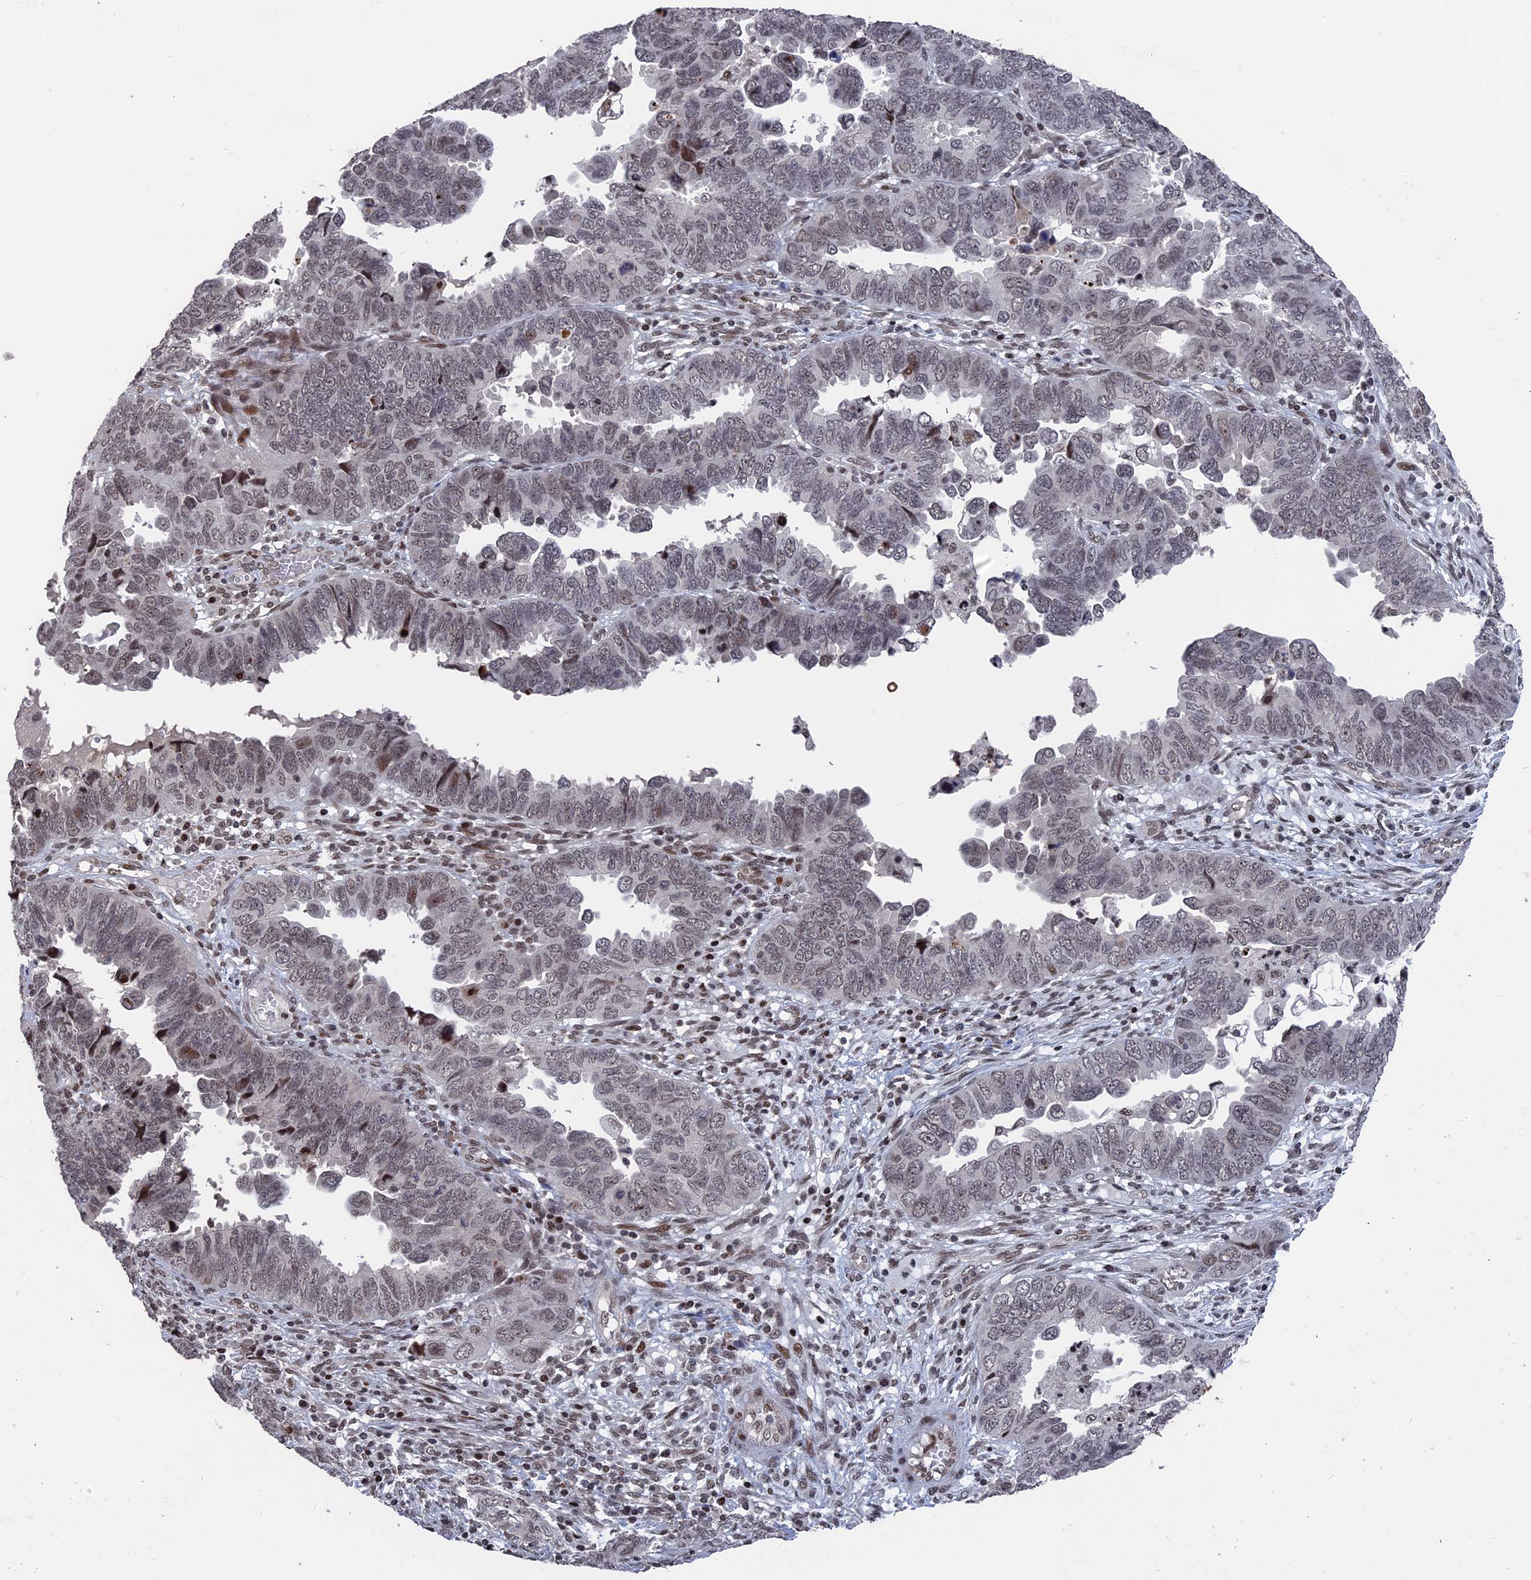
{"staining": {"intensity": "weak", "quantity": "25%-75%", "location": "nuclear"}, "tissue": "endometrial cancer", "cell_type": "Tumor cells", "image_type": "cancer", "snomed": [{"axis": "morphology", "description": "Adenocarcinoma, NOS"}, {"axis": "topography", "description": "Endometrium"}], "caption": "Tumor cells demonstrate low levels of weak nuclear positivity in approximately 25%-75% of cells in human adenocarcinoma (endometrial).", "gene": "NR2C2AP", "patient": {"sex": "female", "age": 79}}